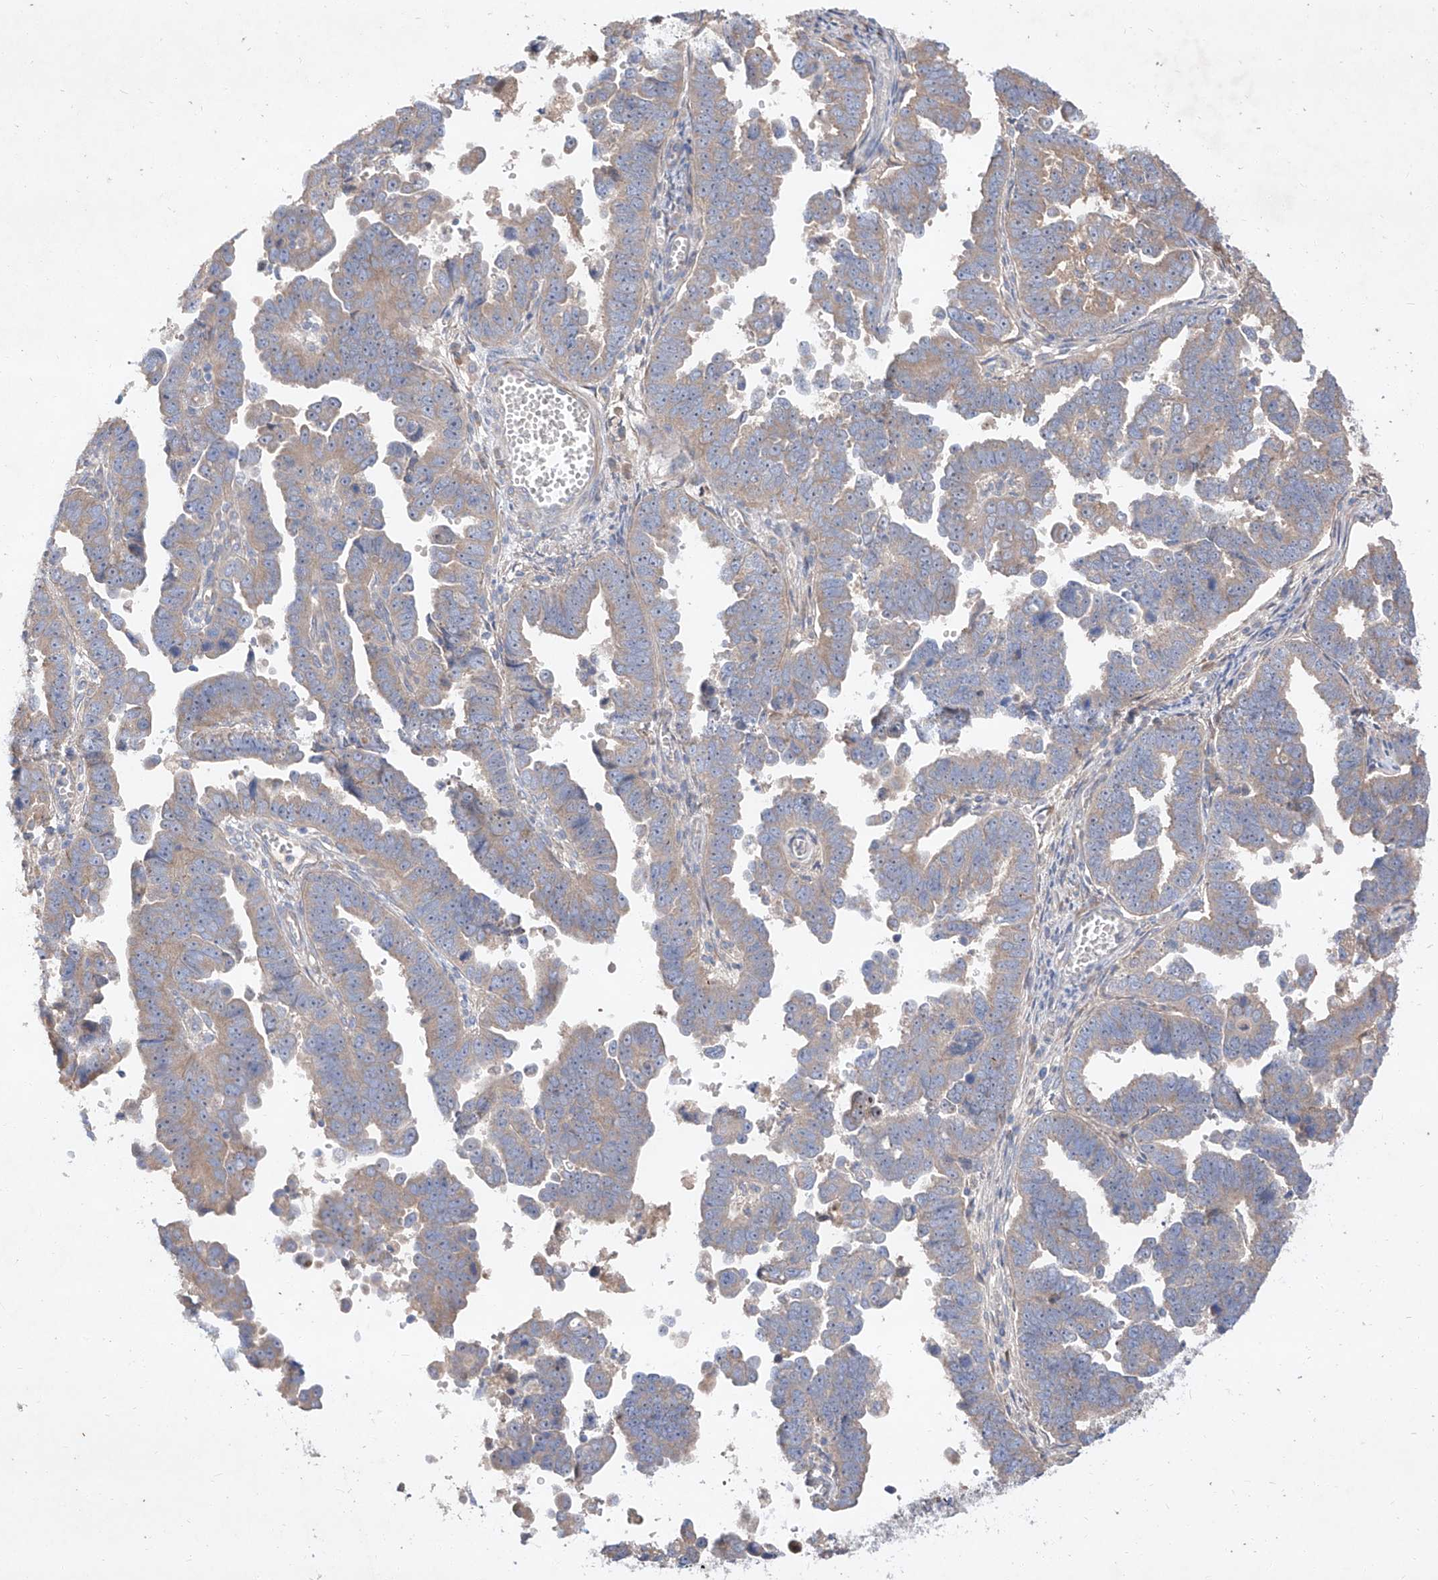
{"staining": {"intensity": "weak", "quantity": "25%-75%", "location": "cytoplasmic/membranous"}, "tissue": "endometrial cancer", "cell_type": "Tumor cells", "image_type": "cancer", "snomed": [{"axis": "morphology", "description": "Adenocarcinoma, NOS"}, {"axis": "topography", "description": "Endometrium"}], "caption": "An image showing weak cytoplasmic/membranous staining in approximately 25%-75% of tumor cells in adenocarcinoma (endometrial), as visualized by brown immunohistochemical staining.", "gene": "DIRAS3", "patient": {"sex": "female", "age": 75}}